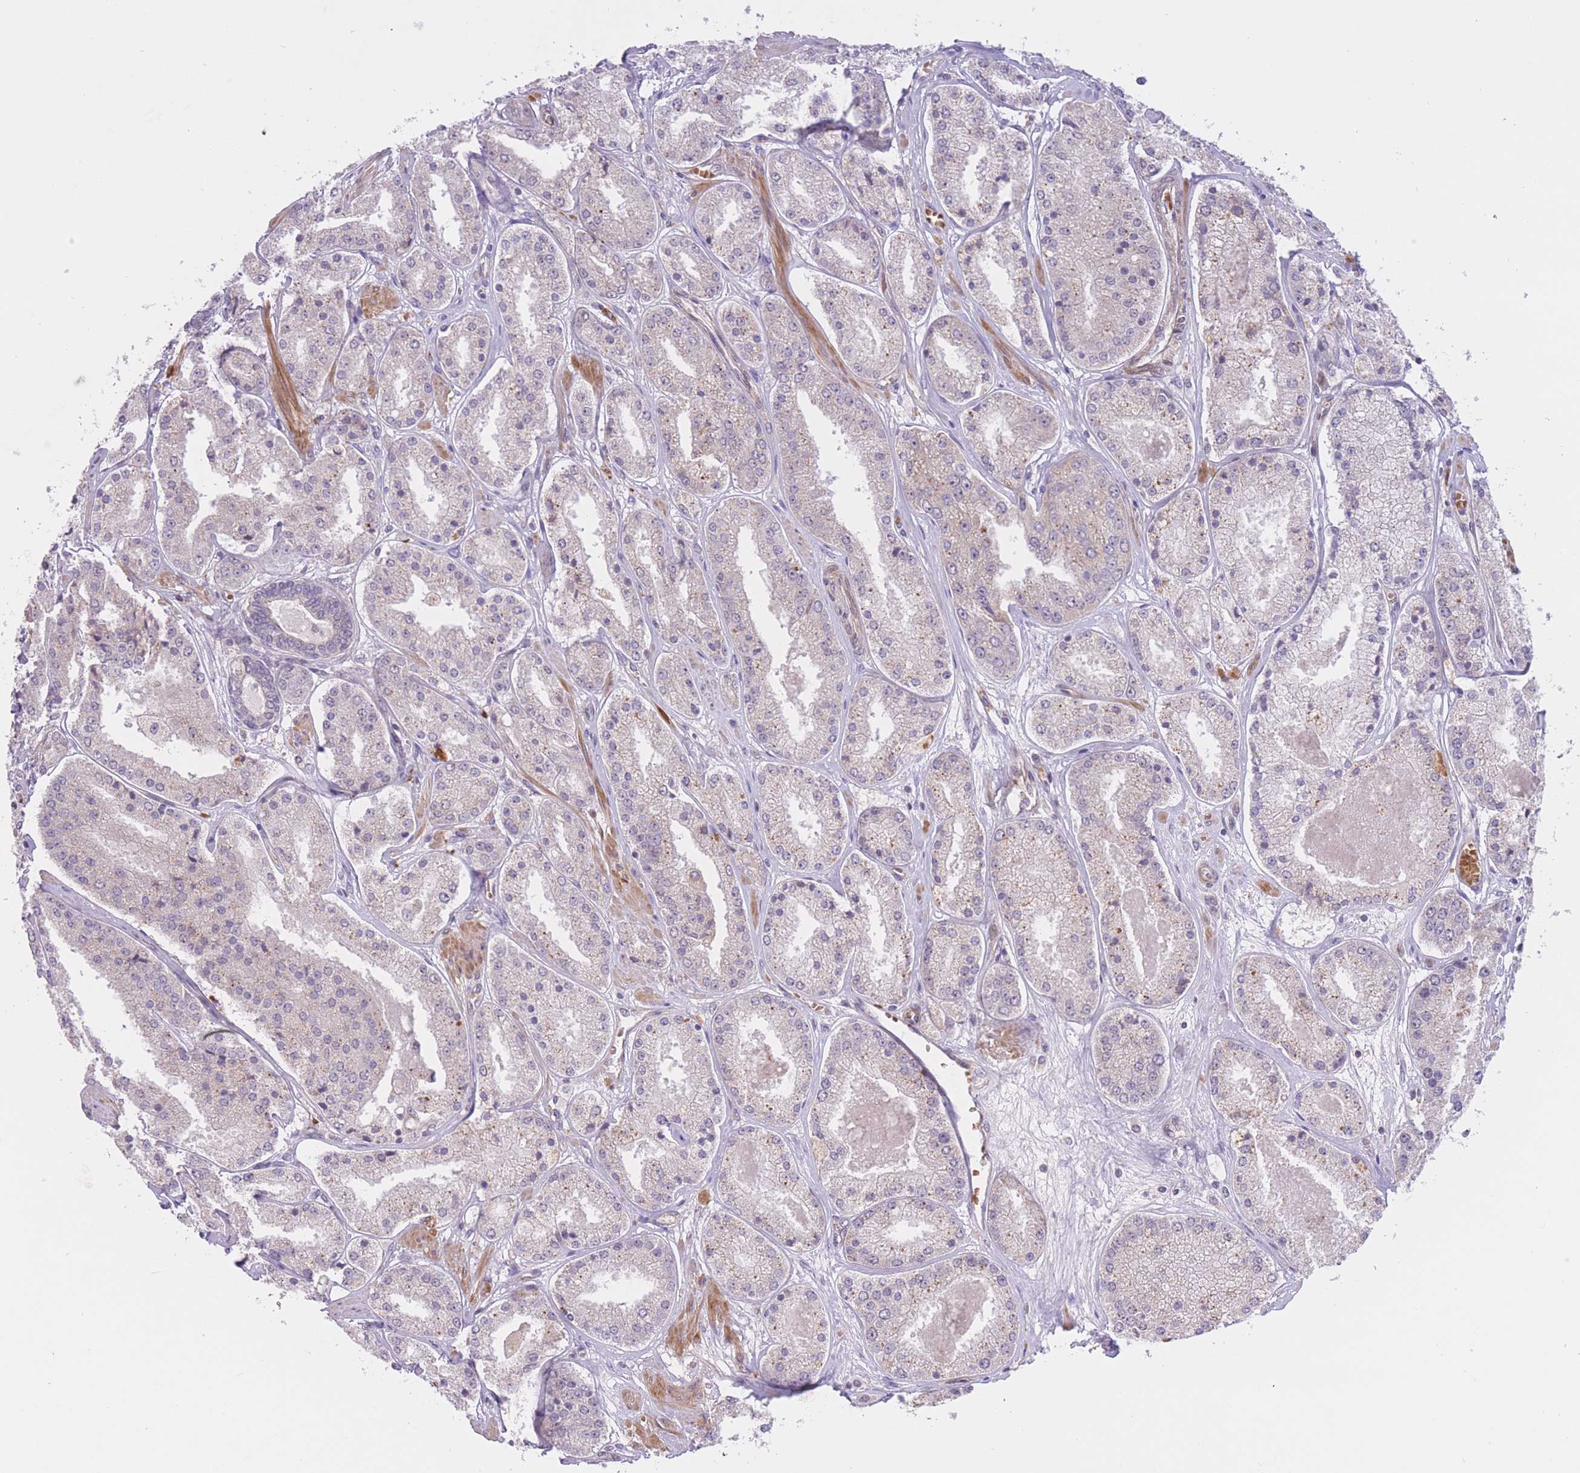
{"staining": {"intensity": "negative", "quantity": "none", "location": "none"}, "tissue": "prostate cancer", "cell_type": "Tumor cells", "image_type": "cancer", "snomed": [{"axis": "morphology", "description": "Adenocarcinoma, High grade"}, {"axis": "topography", "description": "Prostate"}], "caption": "An immunohistochemistry (IHC) histopathology image of prostate cancer is shown. There is no staining in tumor cells of prostate cancer.", "gene": "FUT5", "patient": {"sex": "male", "age": 63}}